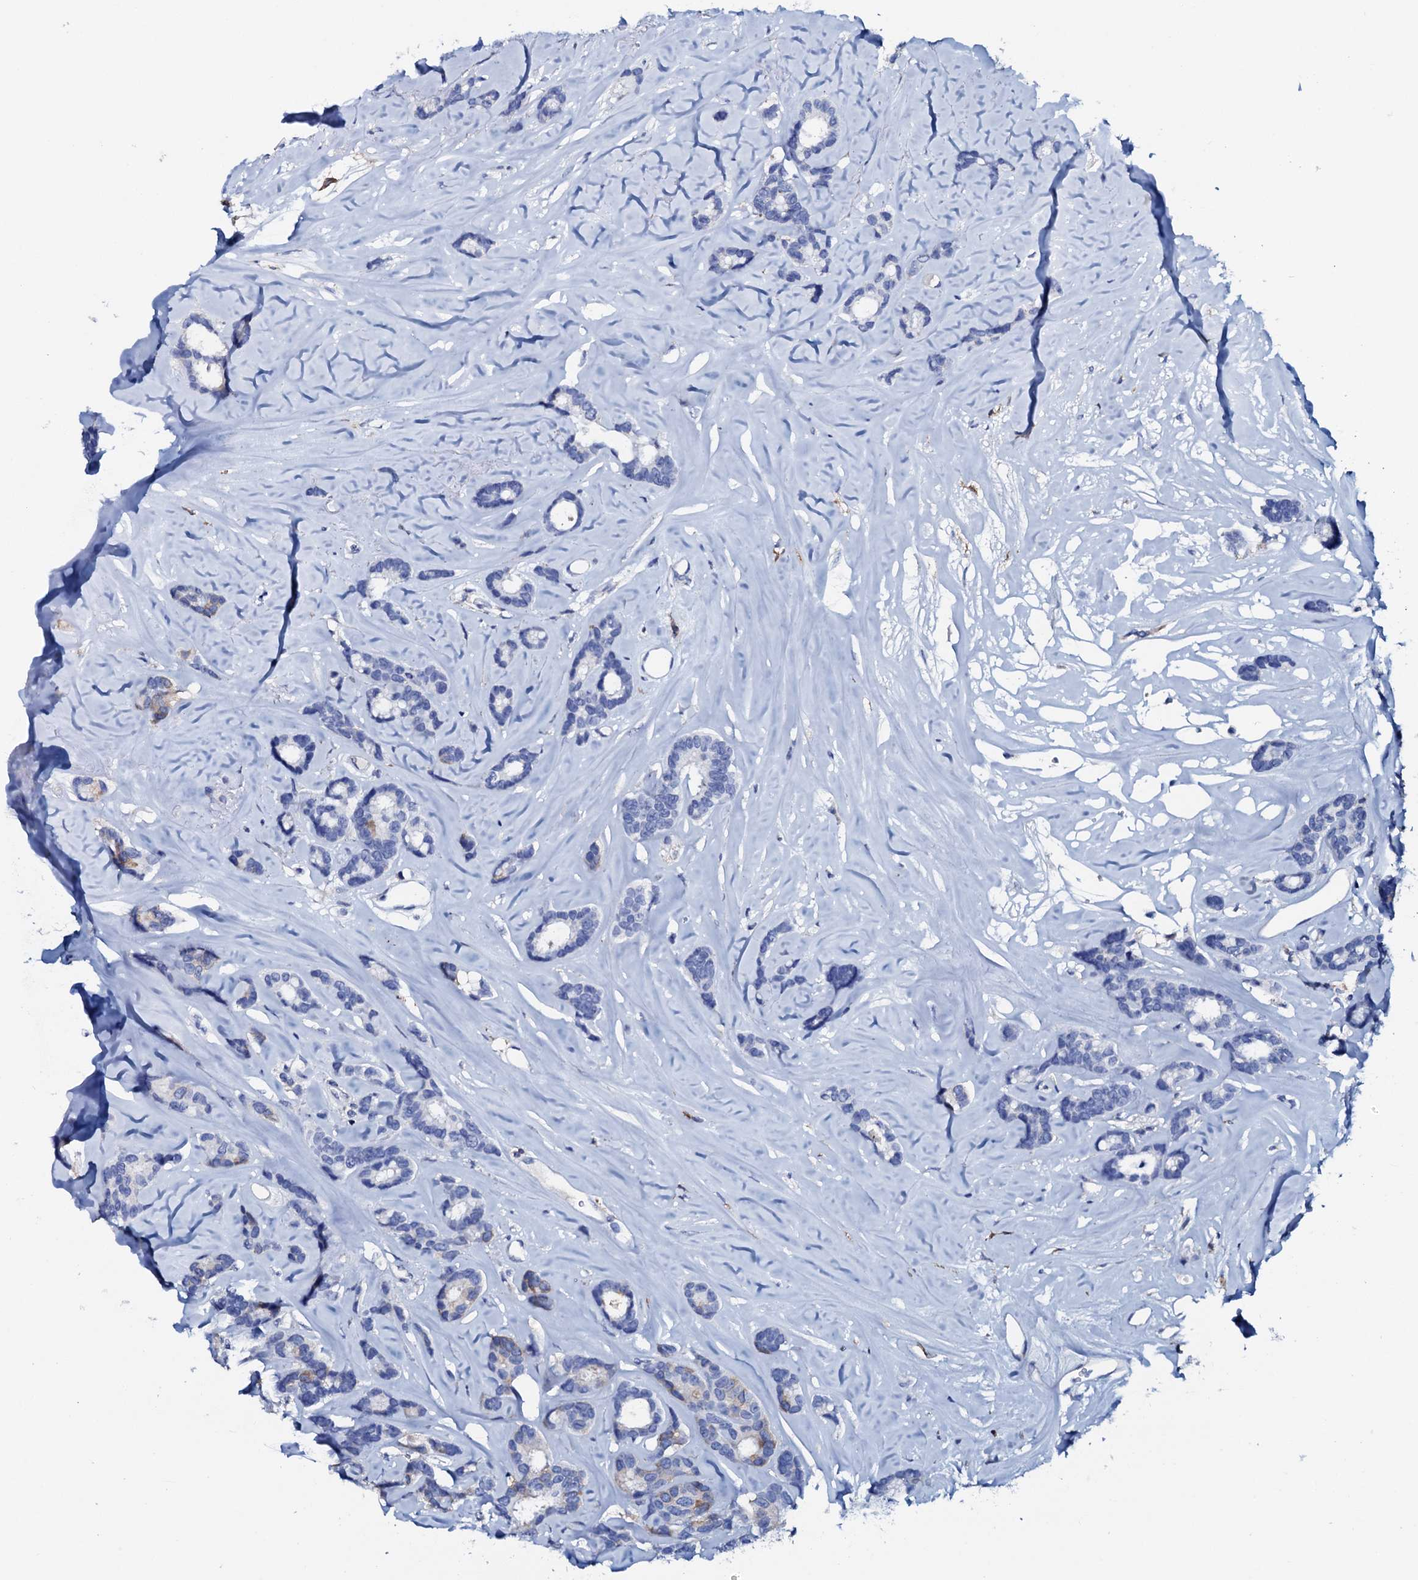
{"staining": {"intensity": "negative", "quantity": "none", "location": "none"}, "tissue": "breast cancer", "cell_type": "Tumor cells", "image_type": "cancer", "snomed": [{"axis": "morphology", "description": "Duct carcinoma"}, {"axis": "topography", "description": "Breast"}], "caption": "Immunohistochemical staining of breast cancer displays no significant expression in tumor cells. (Stains: DAB (3,3'-diaminobenzidine) IHC with hematoxylin counter stain, Microscopy: brightfield microscopy at high magnification).", "gene": "AMER2", "patient": {"sex": "female", "age": 87}}